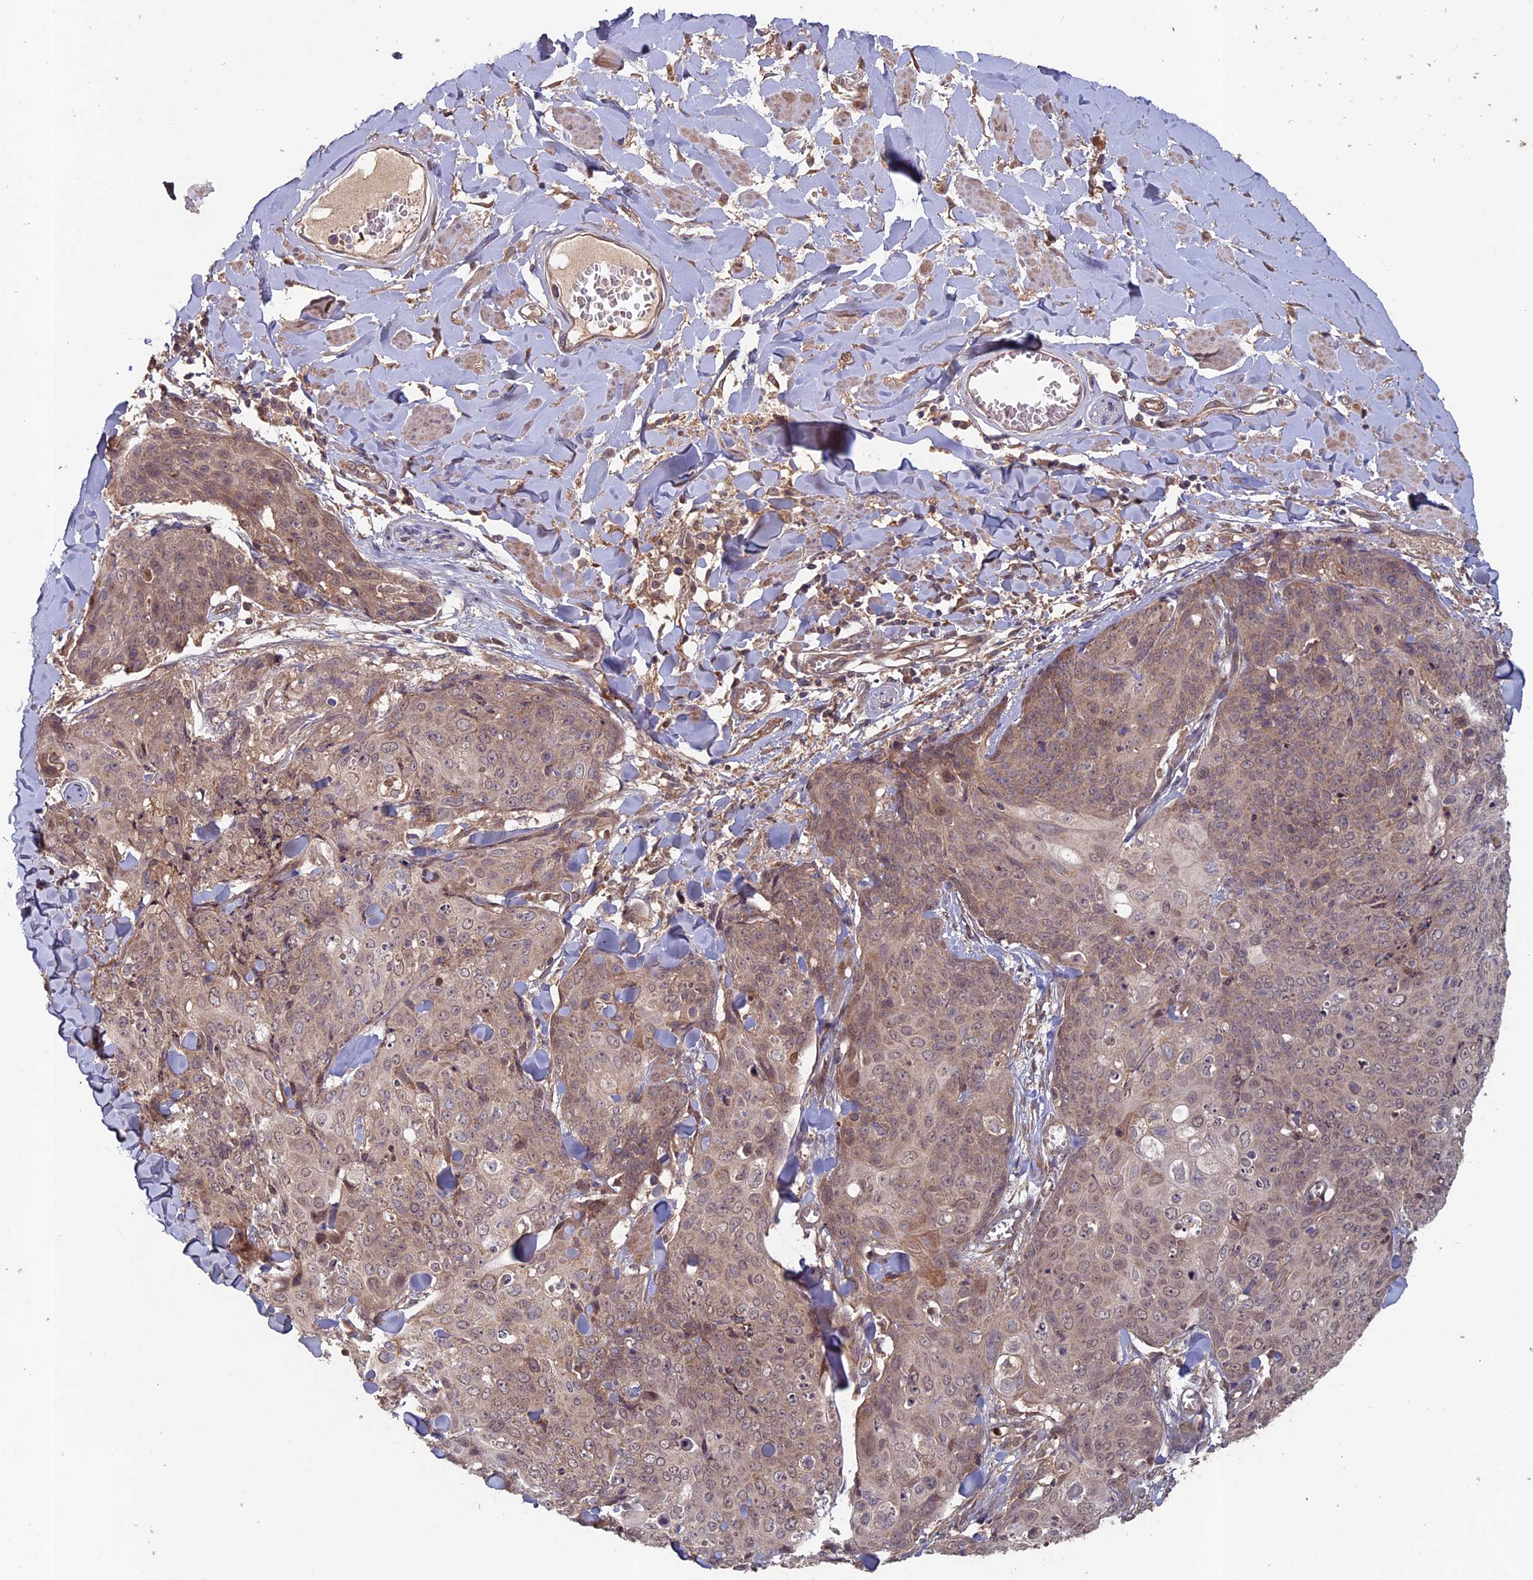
{"staining": {"intensity": "weak", "quantity": ">75%", "location": "cytoplasmic/membranous"}, "tissue": "skin cancer", "cell_type": "Tumor cells", "image_type": "cancer", "snomed": [{"axis": "morphology", "description": "Squamous cell carcinoma, NOS"}, {"axis": "topography", "description": "Skin"}, {"axis": "topography", "description": "Vulva"}], "caption": "Protein expression analysis of squamous cell carcinoma (skin) displays weak cytoplasmic/membranous staining in about >75% of tumor cells. (DAB (3,3'-diaminobenzidine) = brown stain, brightfield microscopy at high magnification).", "gene": "RCCD1", "patient": {"sex": "female", "age": 85}}